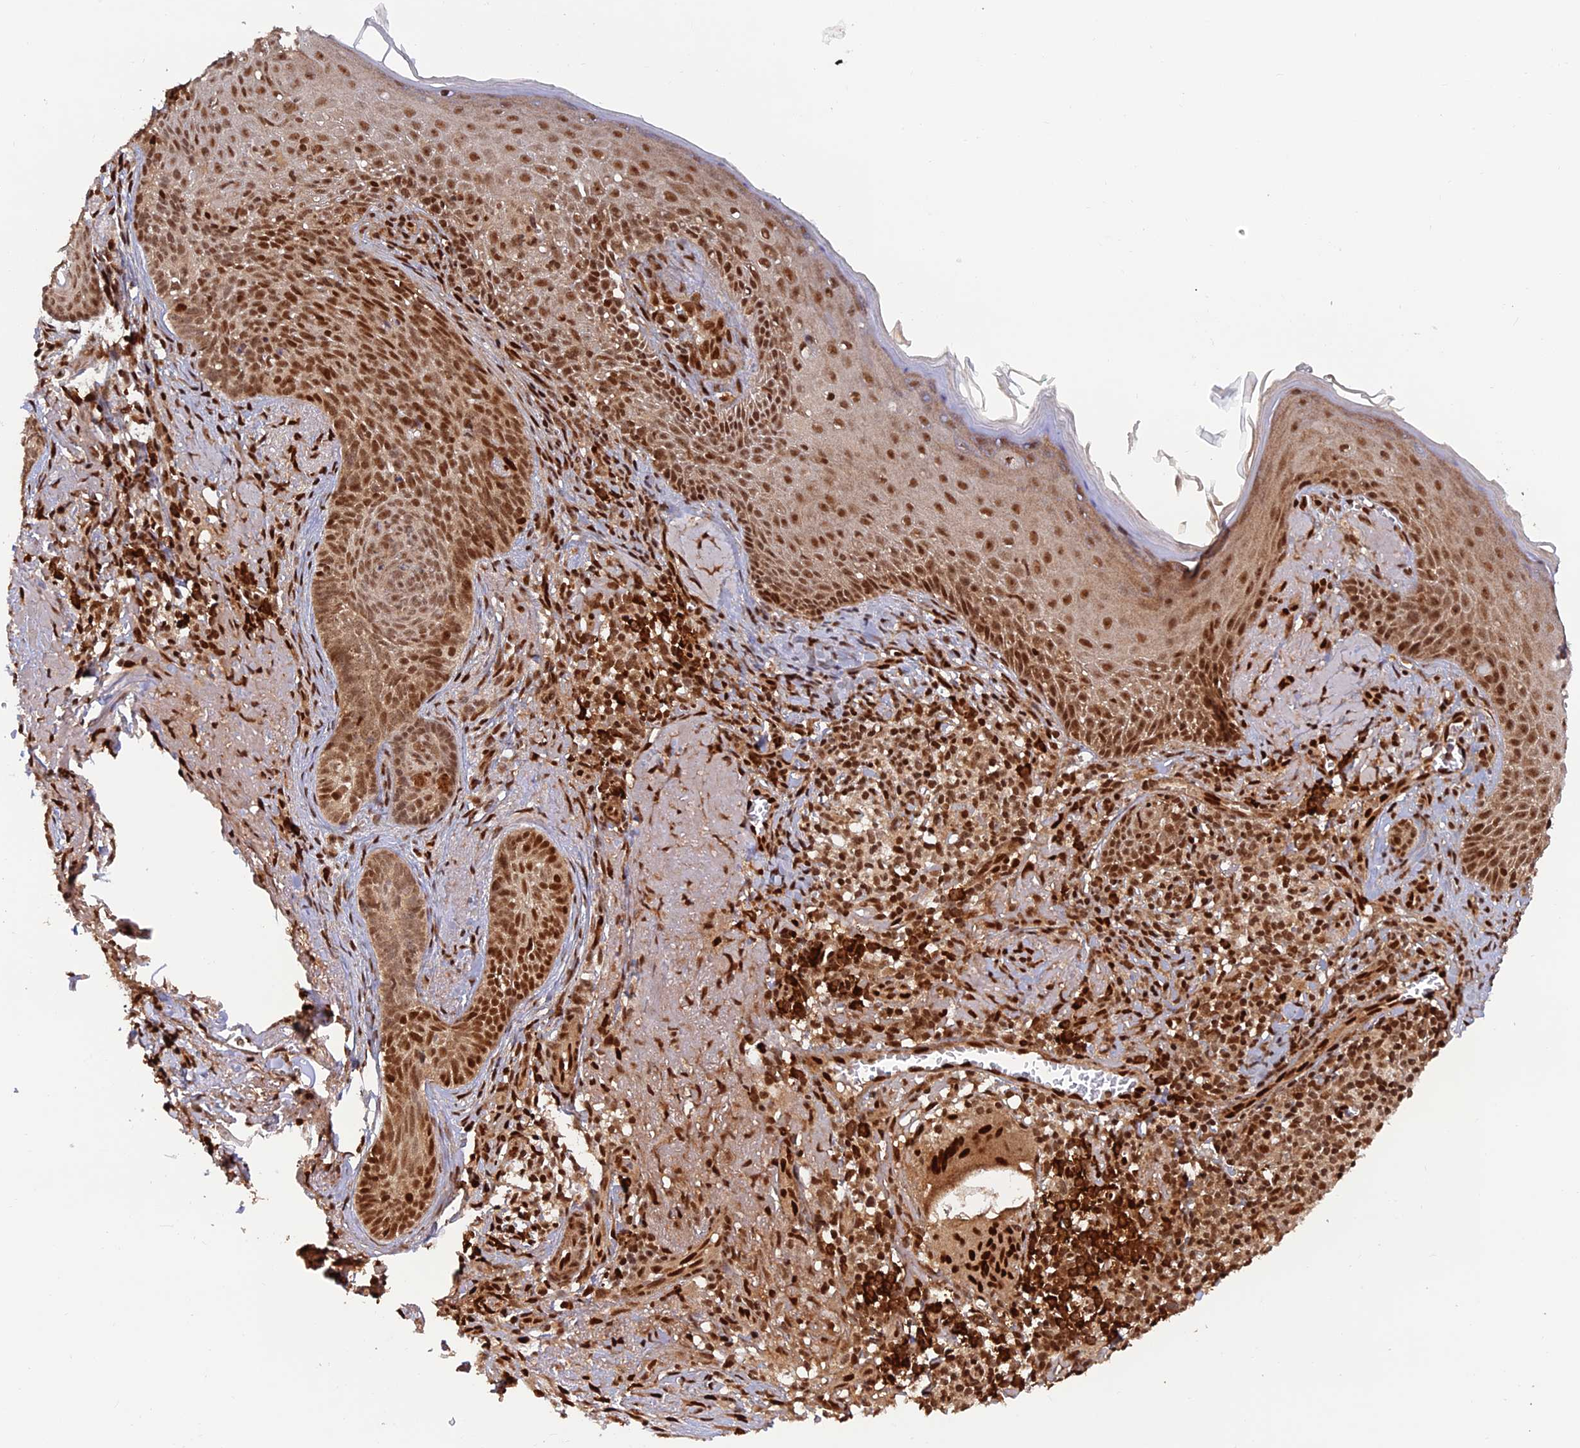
{"staining": {"intensity": "moderate", "quantity": ">75%", "location": "nuclear"}, "tissue": "skin cancer", "cell_type": "Tumor cells", "image_type": "cancer", "snomed": [{"axis": "morphology", "description": "Basal cell carcinoma"}, {"axis": "topography", "description": "Skin"}], "caption": "Immunohistochemistry (IHC) histopathology image of skin cancer (basal cell carcinoma) stained for a protein (brown), which demonstrates medium levels of moderate nuclear expression in approximately >75% of tumor cells.", "gene": "ZNF565", "patient": {"sex": "female", "age": 76}}